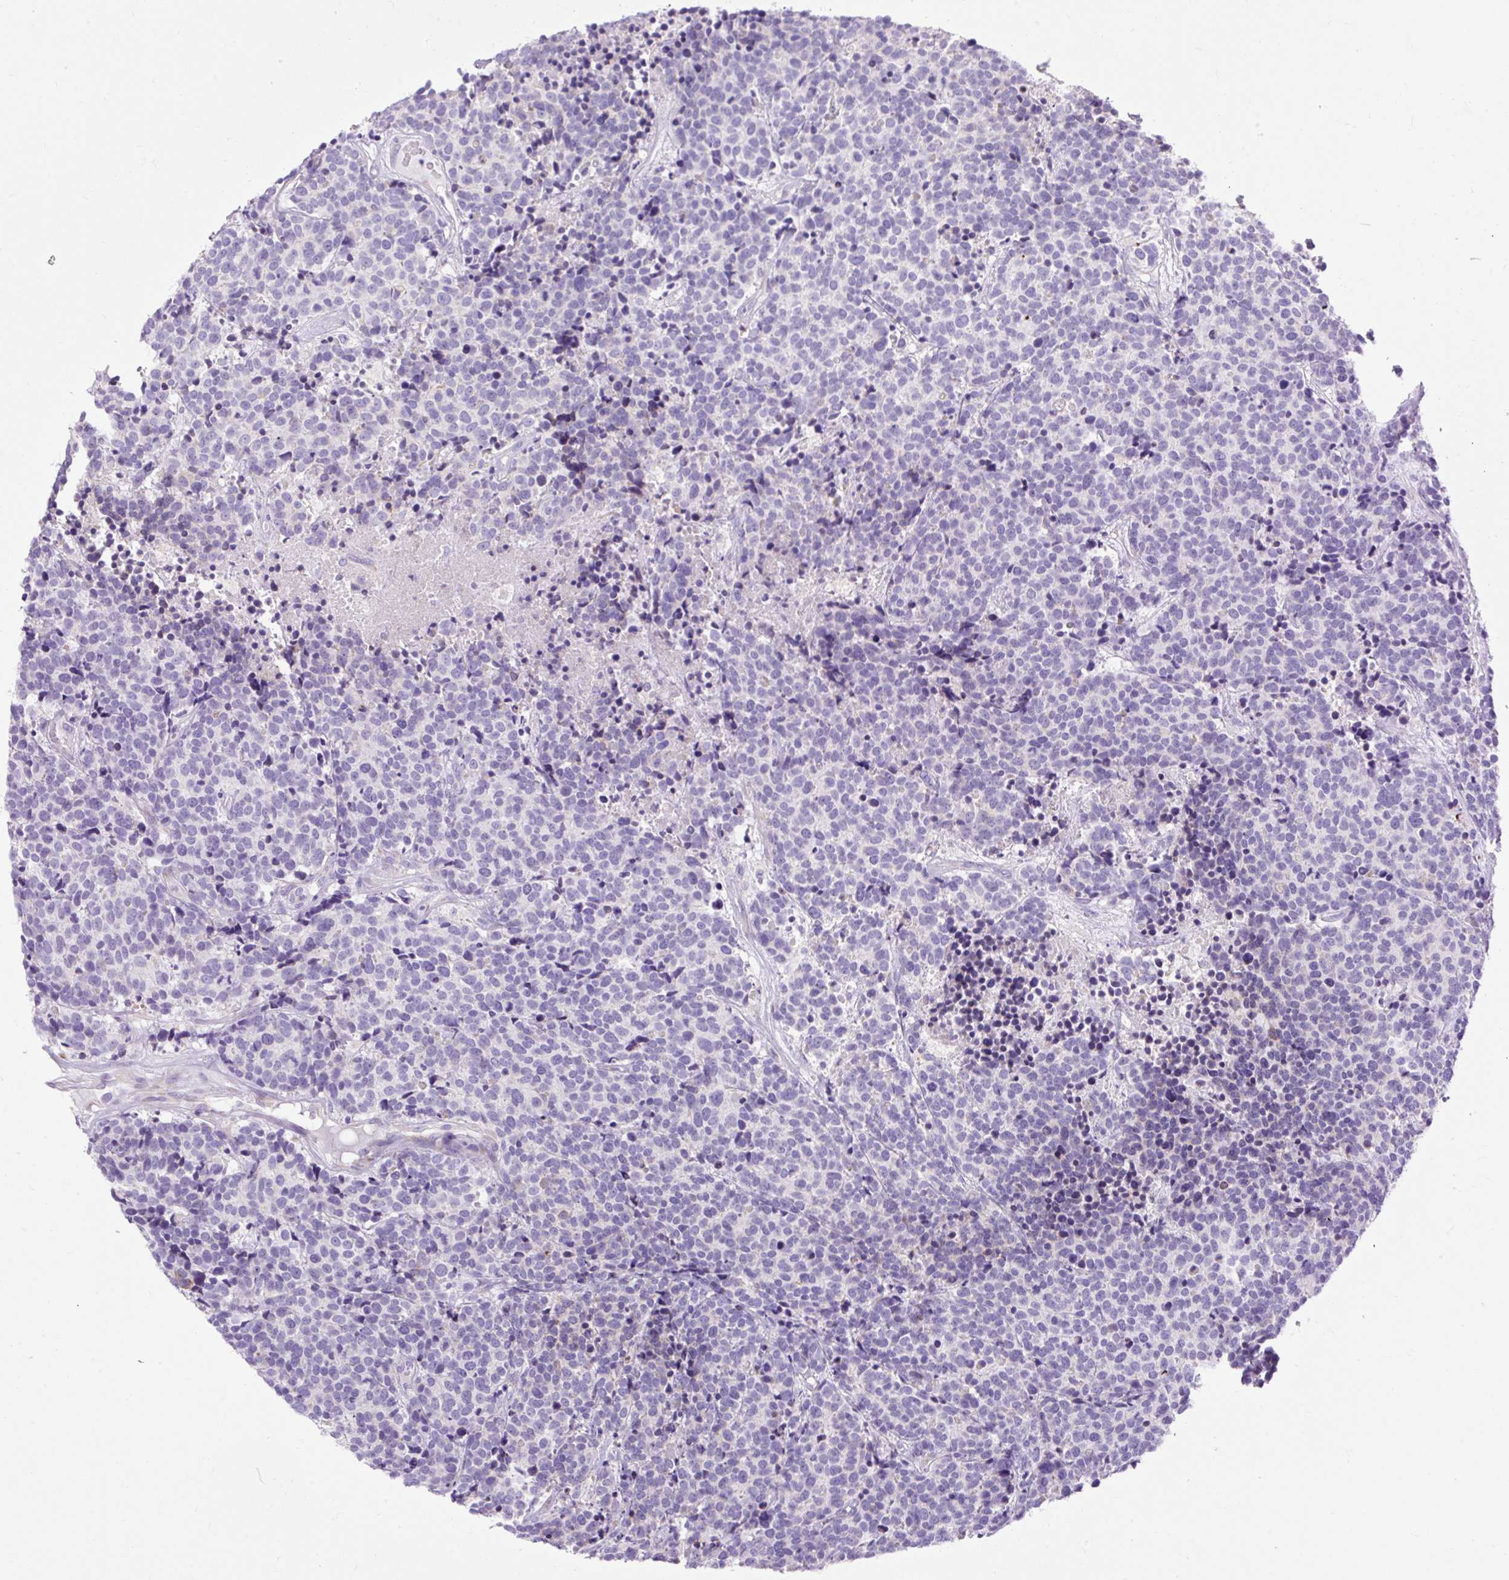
{"staining": {"intensity": "negative", "quantity": "none", "location": "none"}, "tissue": "carcinoid", "cell_type": "Tumor cells", "image_type": "cancer", "snomed": [{"axis": "morphology", "description": "Carcinoid, malignant, NOS"}, {"axis": "topography", "description": "Skin"}], "caption": "Immunohistochemical staining of carcinoid (malignant) demonstrates no significant staining in tumor cells. (DAB IHC, high magnification).", "gene": "SYBU", "patient": {"sex": "female", "age": 79}}